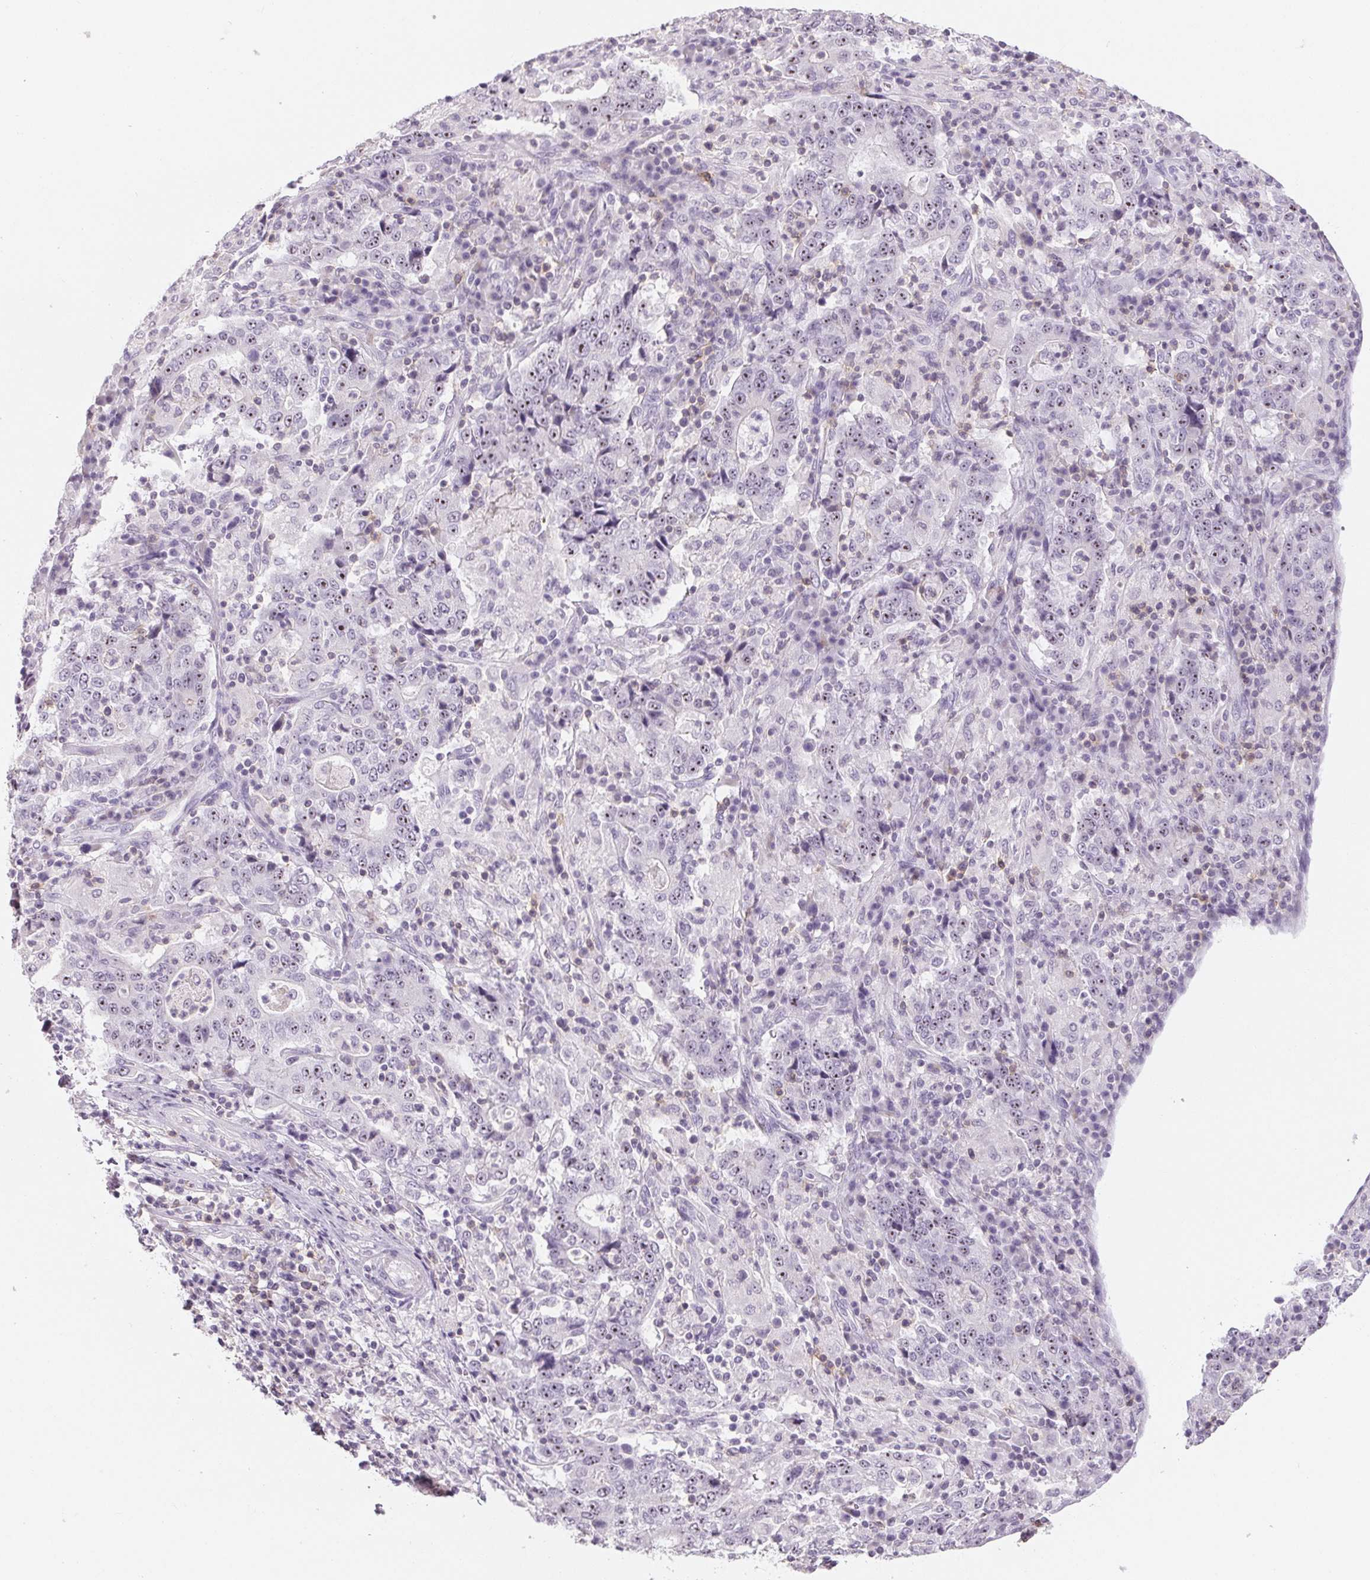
{"staining": {"intensity": "negative", "quantity": "none", "location": "none"}, "tissue": "stomach cancer", "cell_type": "Tumor cells", "image_type": "cancer", "snomed": [{"axis": "morphology", "description": "Normal tissue, NOS"}, {"axis": "morphology", "description": "Adenocarcinoma, NOS"}, {"axis": "topography", "description": "Stomach, upper"}, {"axis": "topography", "description": "Stomach"}], "caption": "Protein analysis of stomach adenocarcinoma reveals no significant expression in tumor cells. (DAB immunohistochemistry (IHC), high magnification).", "gene": "CD69", "patient": {"sex": "male", "age": 59}}